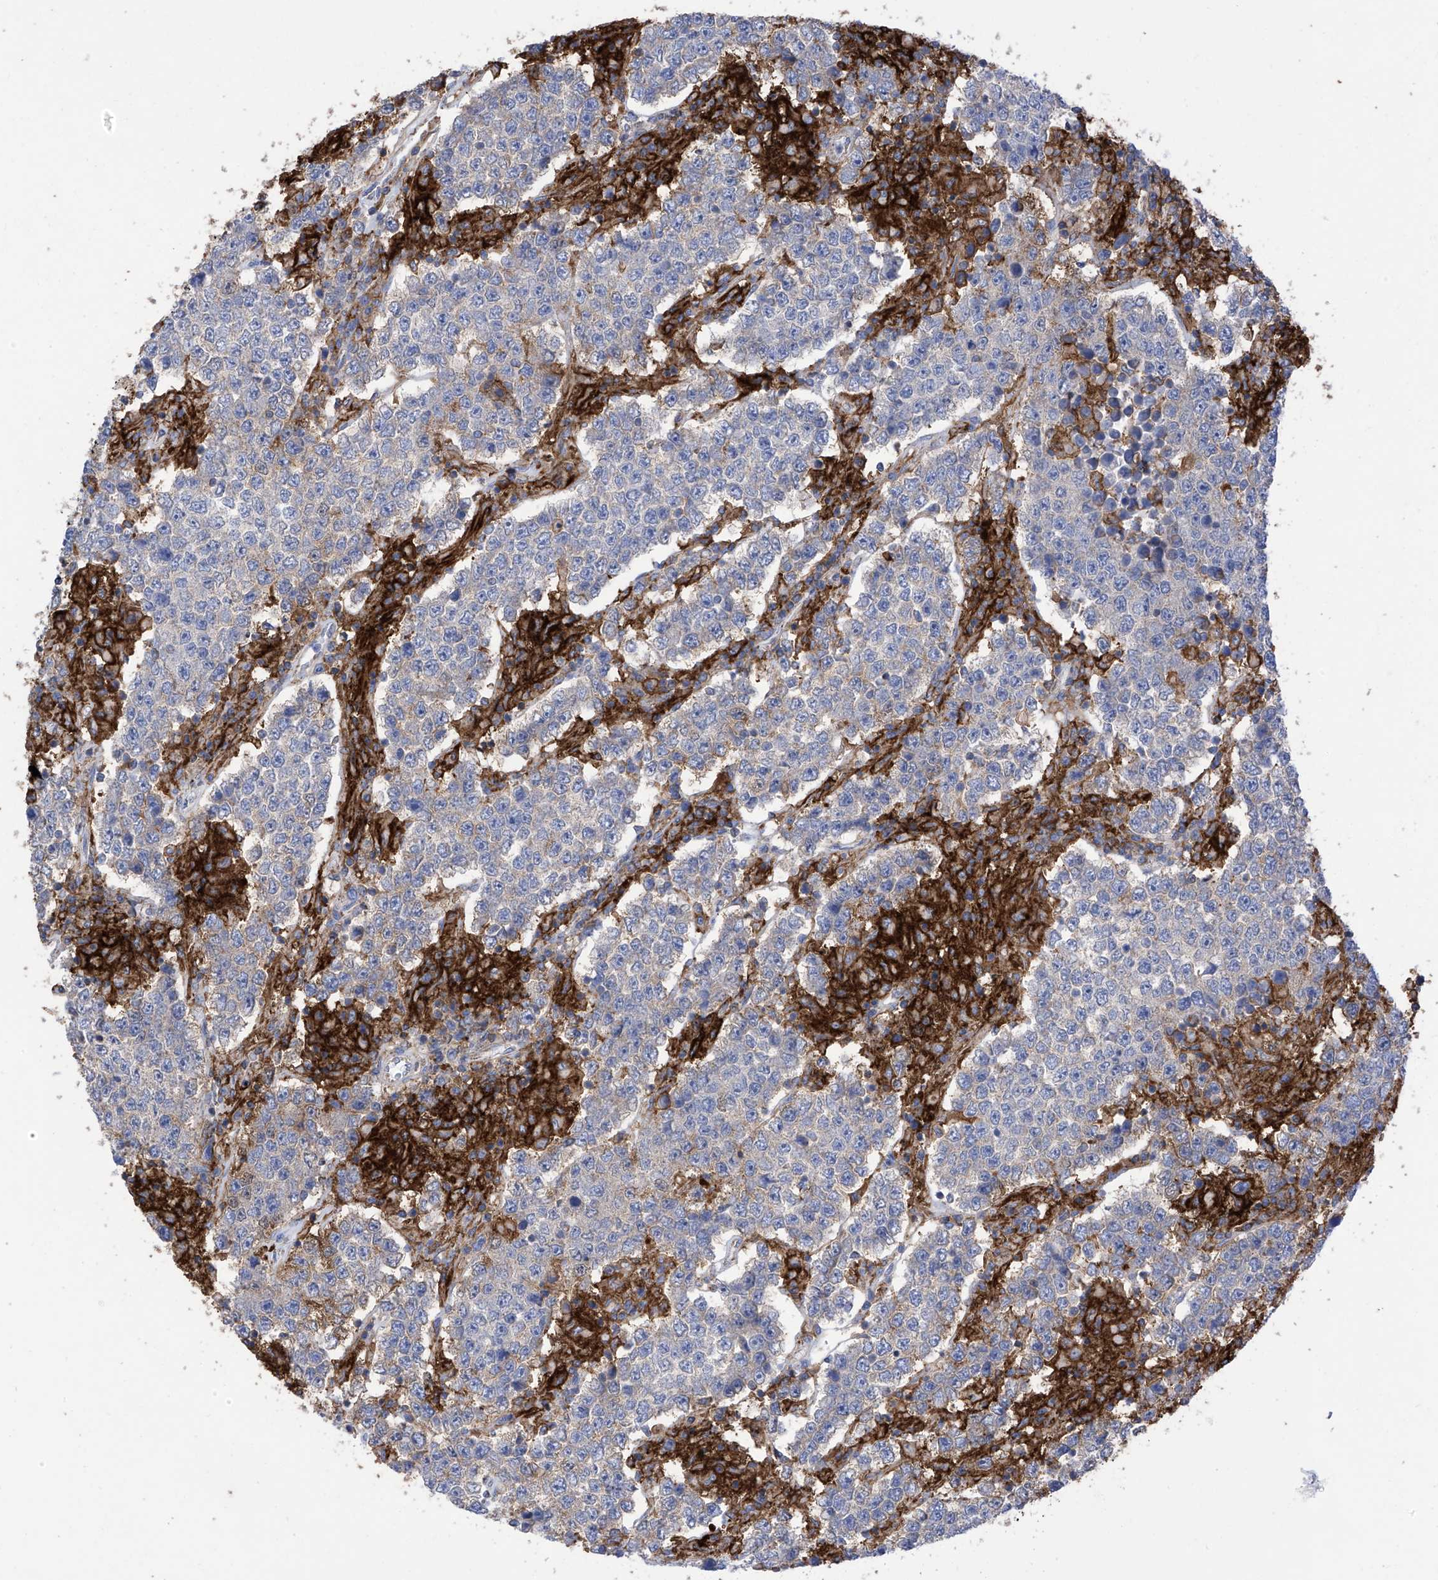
{"staining": {"intensity": "negative", "quantity": "none", "location": "none"}, "tissue": "testis cancer", "cell_type": "Tumor cells", "image_type": "cancer", "snomed": [{"axis": "morphology", "description": "Normal tissue, NOS"}, {"axis": "morphology", "description": "Urothelial carcinoma, High grade"}, {"axis": "morphology", "description": "Seminoma, NOS"}, {"axis": "morphology", "description": "Carcinoma, Embryonal, NOS"}, {"axis": "topography", "description": "Urinary bladder"}, {"axis": "topography", "description": "Testis"}], "caption": "Human testis cancer (urothelial carcinoma (high-grade)) stained for a protein using immunohistochemistry demonstrates no positivity in tumor cells.", "gene": "P2RX7", "patient": {"sex": "male", "age": 41}}